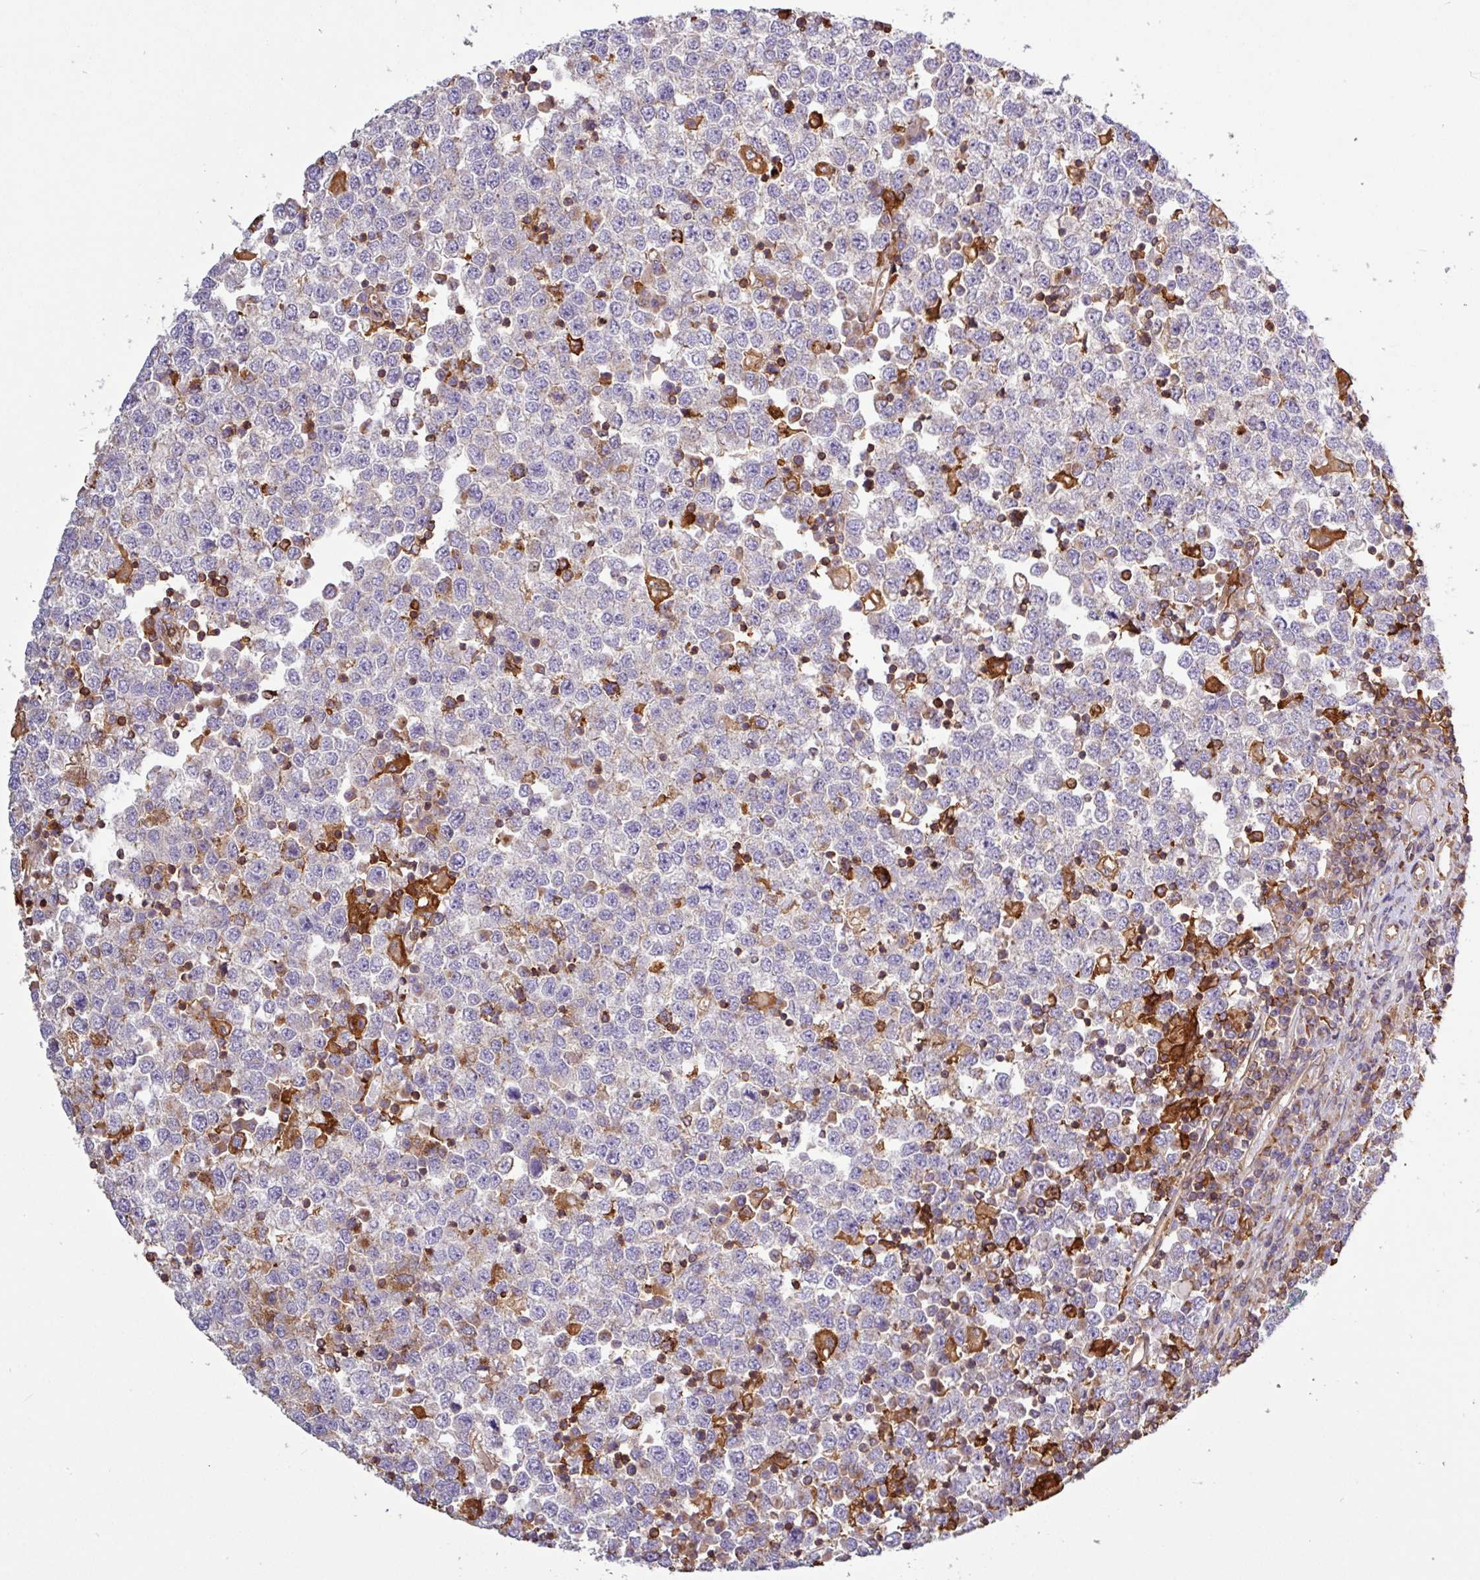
{"staining": {"intensity": "negative", "quantity": "none", "location": "none"}, "tissue": "testis cancer", "cell_type": "Tumor cells", "image_type": "cancer", "snomed": [{"axis": "morphology", "description": "Seminoma, NOS"}, {"axis": "topography", "description": "Testis"}], "caption": "High magnification brightfield microscopy of seminoma (testis) stained with DAB (brown) and counterstained with hematoxylin (blue): tumor cells show no significant expression.", "gene": "ACTR3", "patient": {"sex": "male", "age": 65}}